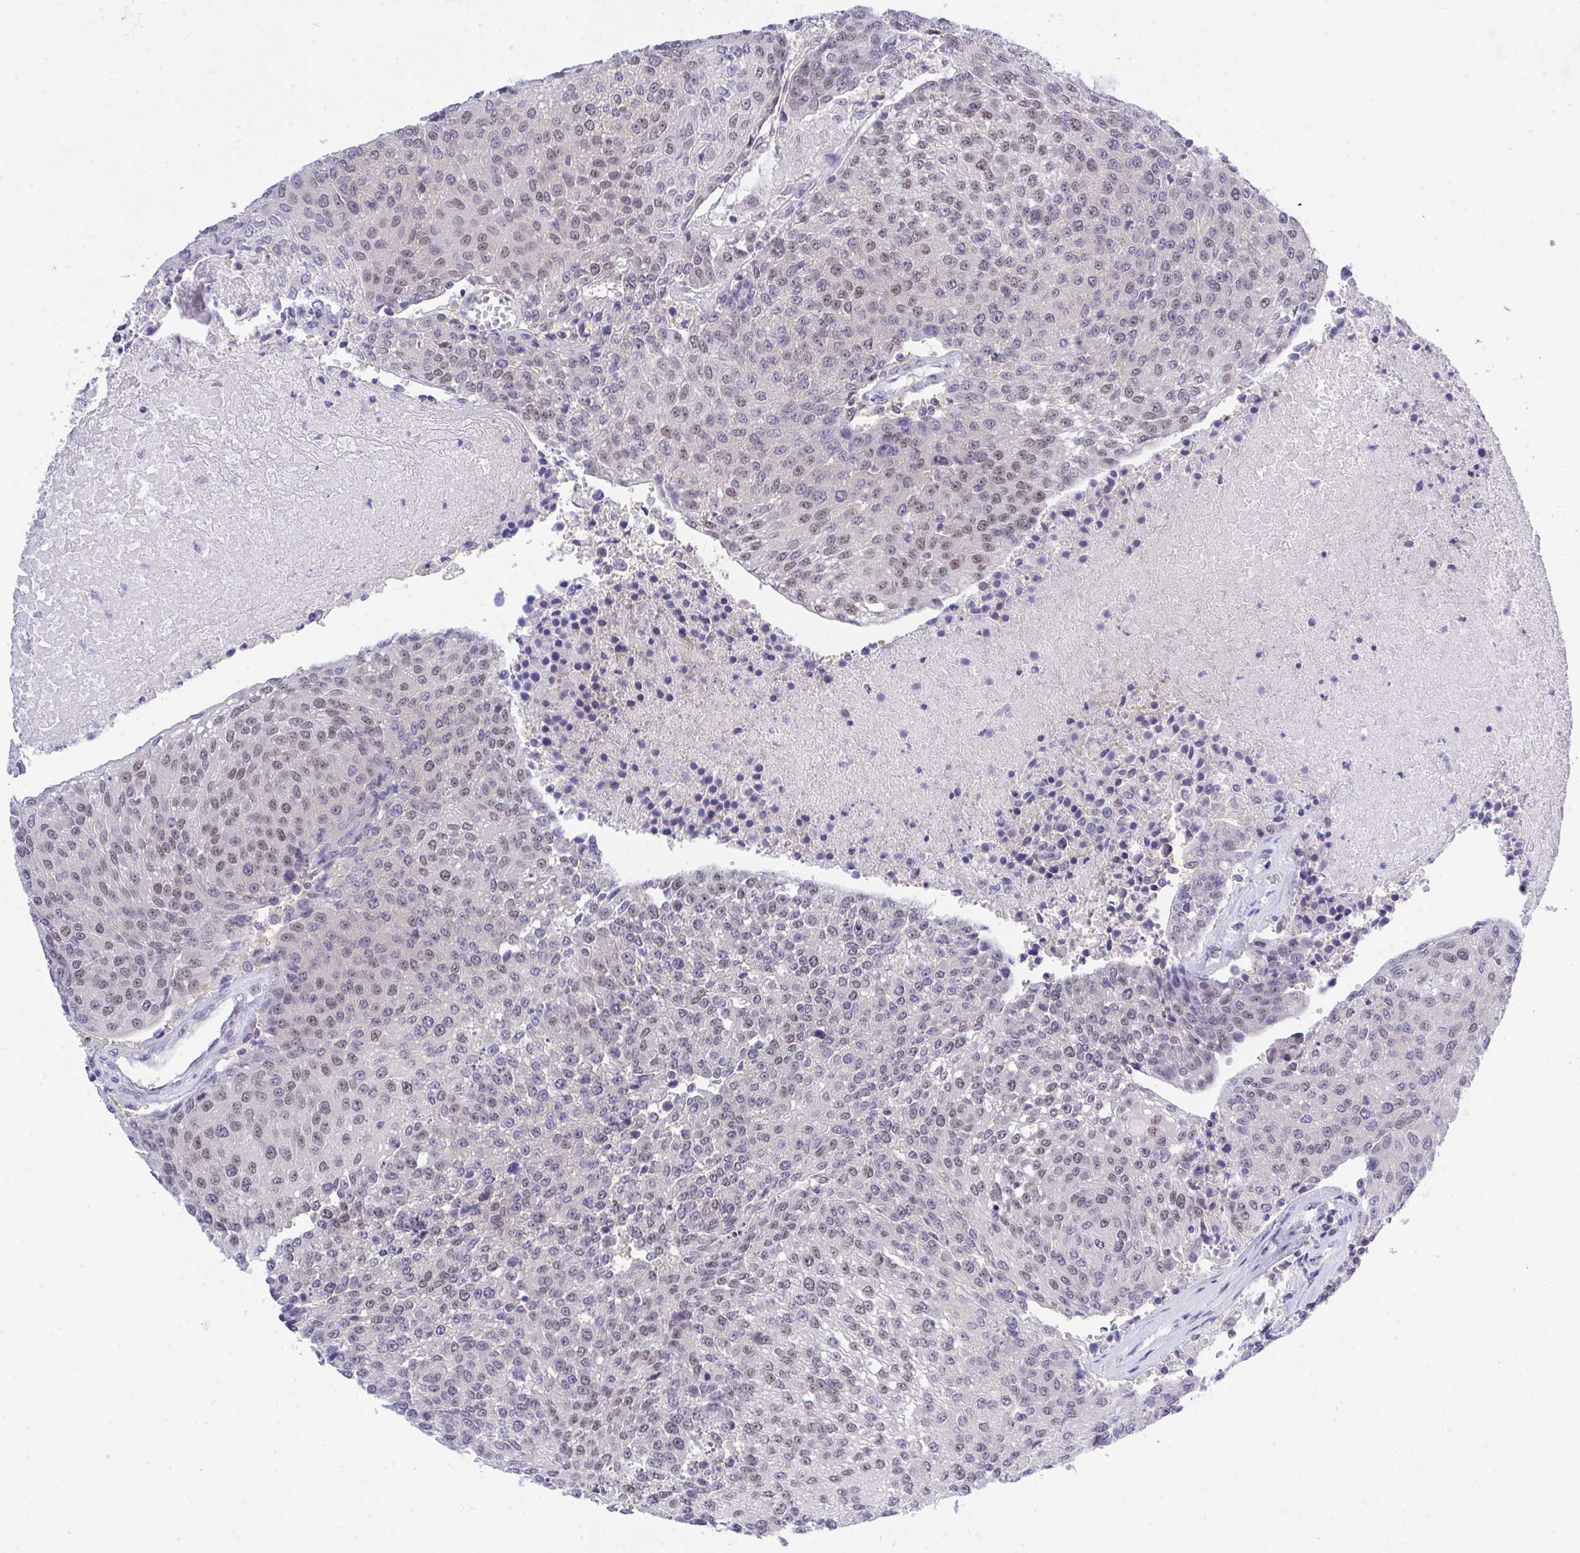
{"staining": {"intensity": "weak", "quantity": "25%-75%", "location": "nuclear"}, "tissue": "urothelial cancer", "cell_type": "Tumor cells", "image_type": "cancer", "snomed": [{"axis": "morphology", "description": "Urothelial carcinoma, High grade"}, {"axis": "topography", "description": "Urinary bladder"}], "caption": "A histopathology image showing weak nuclear positivity in approximately 25%-75% of tumor cells in high-grade urothelial carcinoma, as visualized by brown immunohistochemical staining.", "gene": "THOP1", "patient": {"sex": "female", "age": 85}}